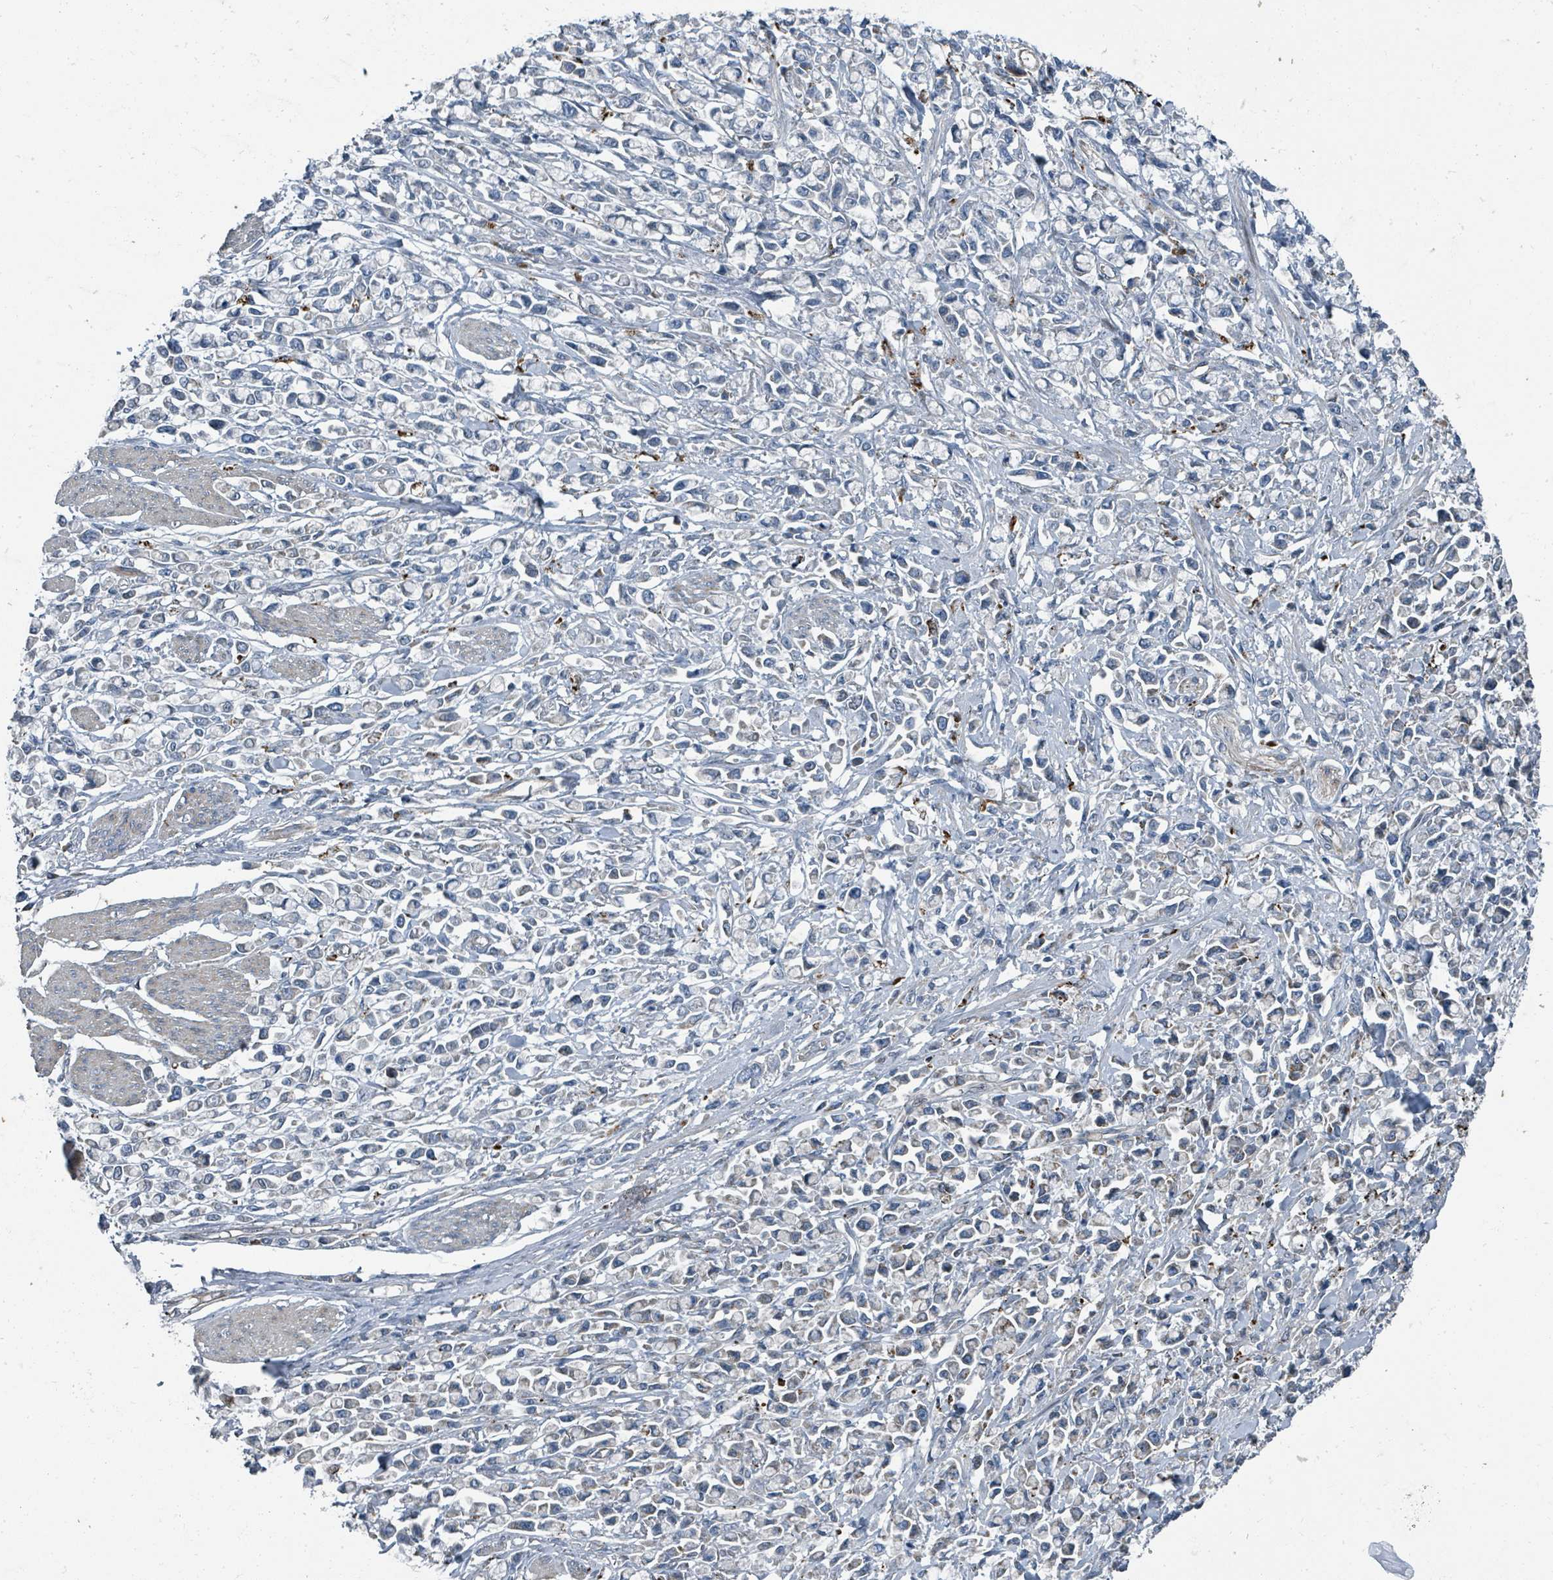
{"staining": {"intensity": "weak", "quantity": "<25%", "location": "cytoplasmic/membranous"}, "tissue": "stomach cancer", "cell_type": "Tumor cells", "image_type": "cancer", "snomed": [{"axis": "morphology", "description": "Adenocarcinoma, NOS"}, {"axis": "topography", "description": "Stomach"}], "caption": "A photomicrograph of stomach cancer (adenocarcinoma) stained for a protein demonstrates no brown staining in tumor cells.", "gene": "DIPK2A", "patient": {"sex": "female", "age": 81}}